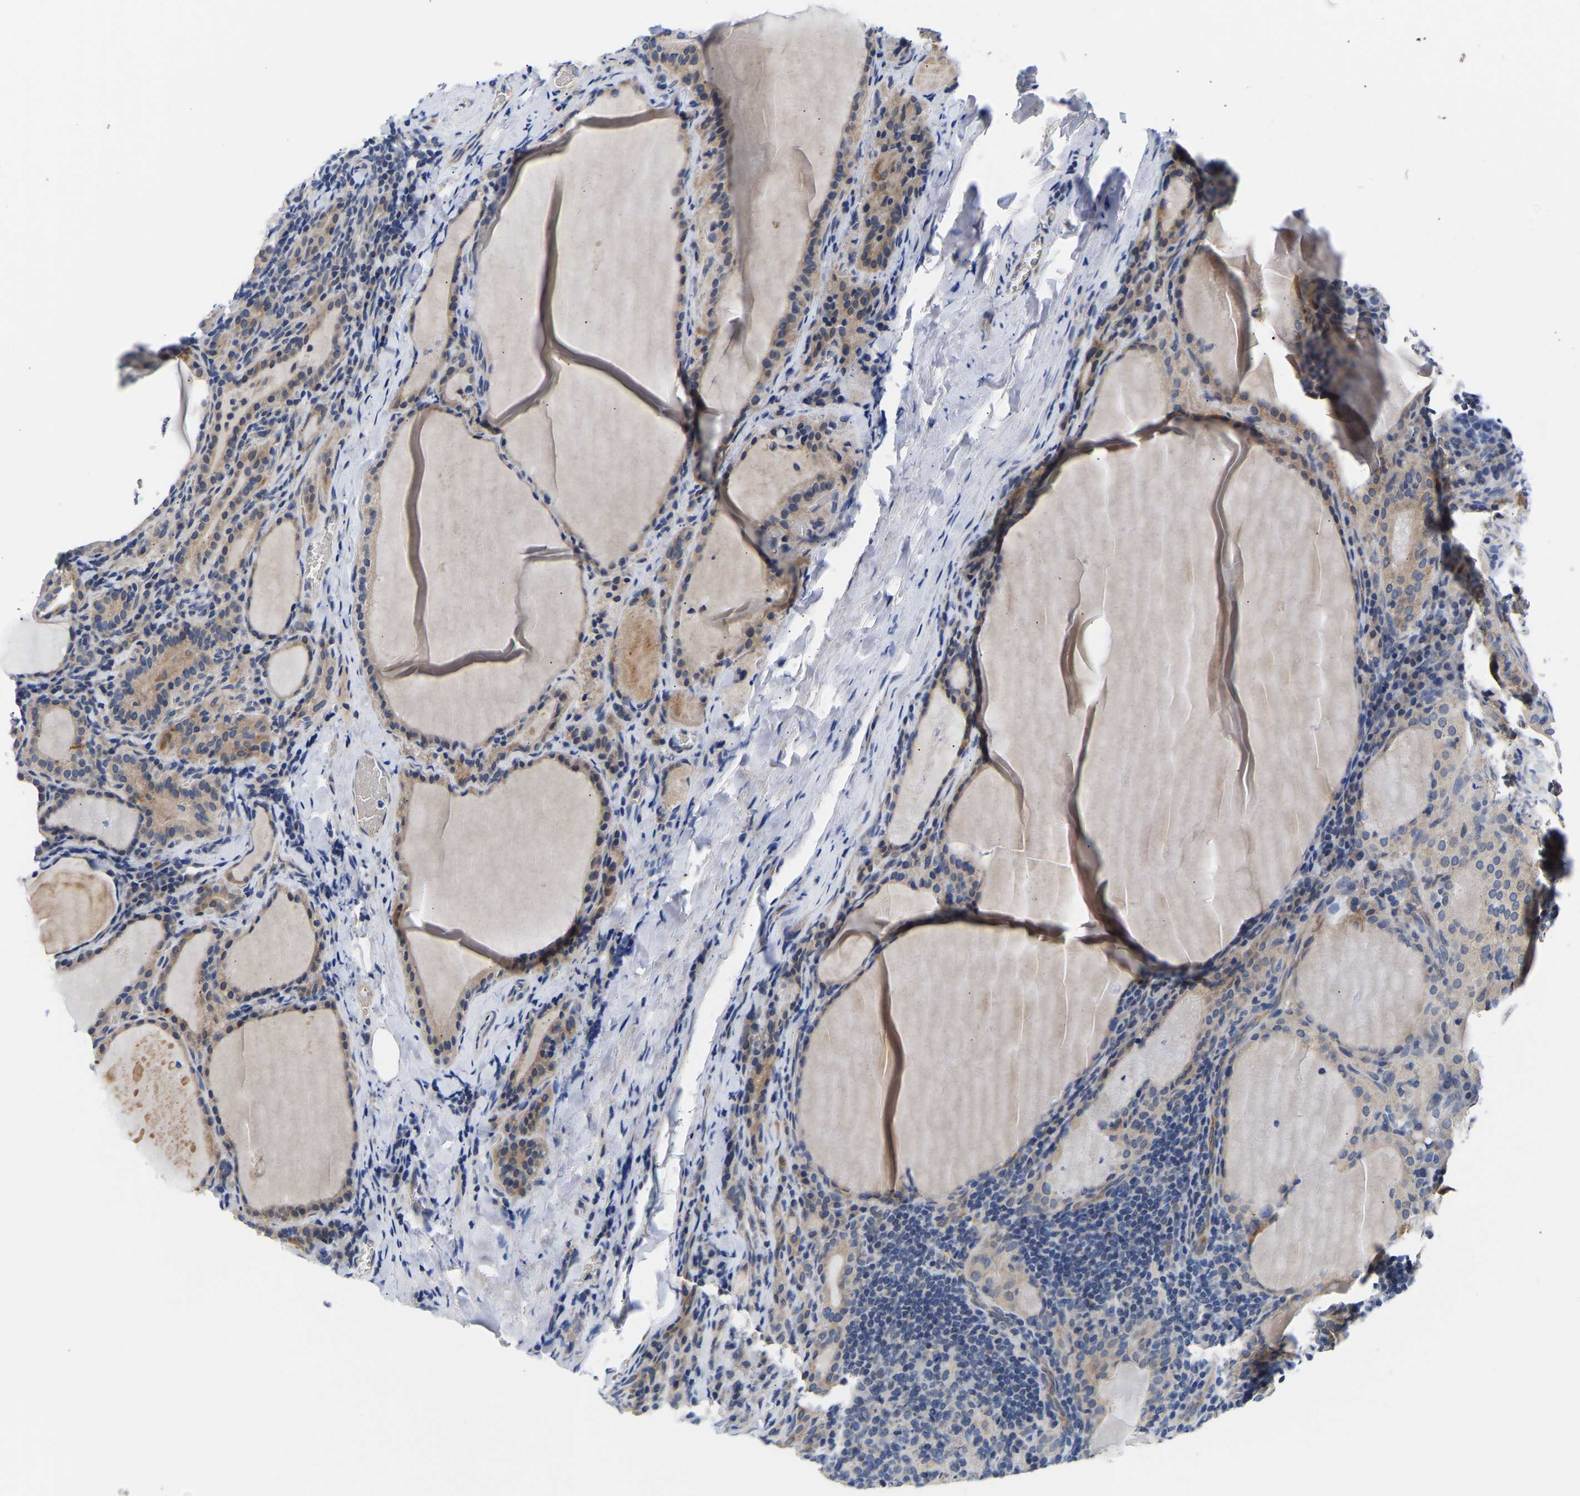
{"staining": {"intensity": "weak", "quantity": ">75%", "location": "cytoplasmic/membranous"}, "tissue": "thyroid cancer", "cell_type": "Tumor cells", "image_type": "cancer", "snomed": [{"axis": "morphology", "description": "Papillary adenocarcinoma, NOS"}, {"axis": "topography", "description": "Thyroid gland"}], "caption": "Thyroid cancer (papillary adenocarcinoma) stained for a protein shows weak cytoplasmic/membranous positivity in tumor cells.", "gene": "RINT1", "patient": {"sex": "female", "age": 42}}